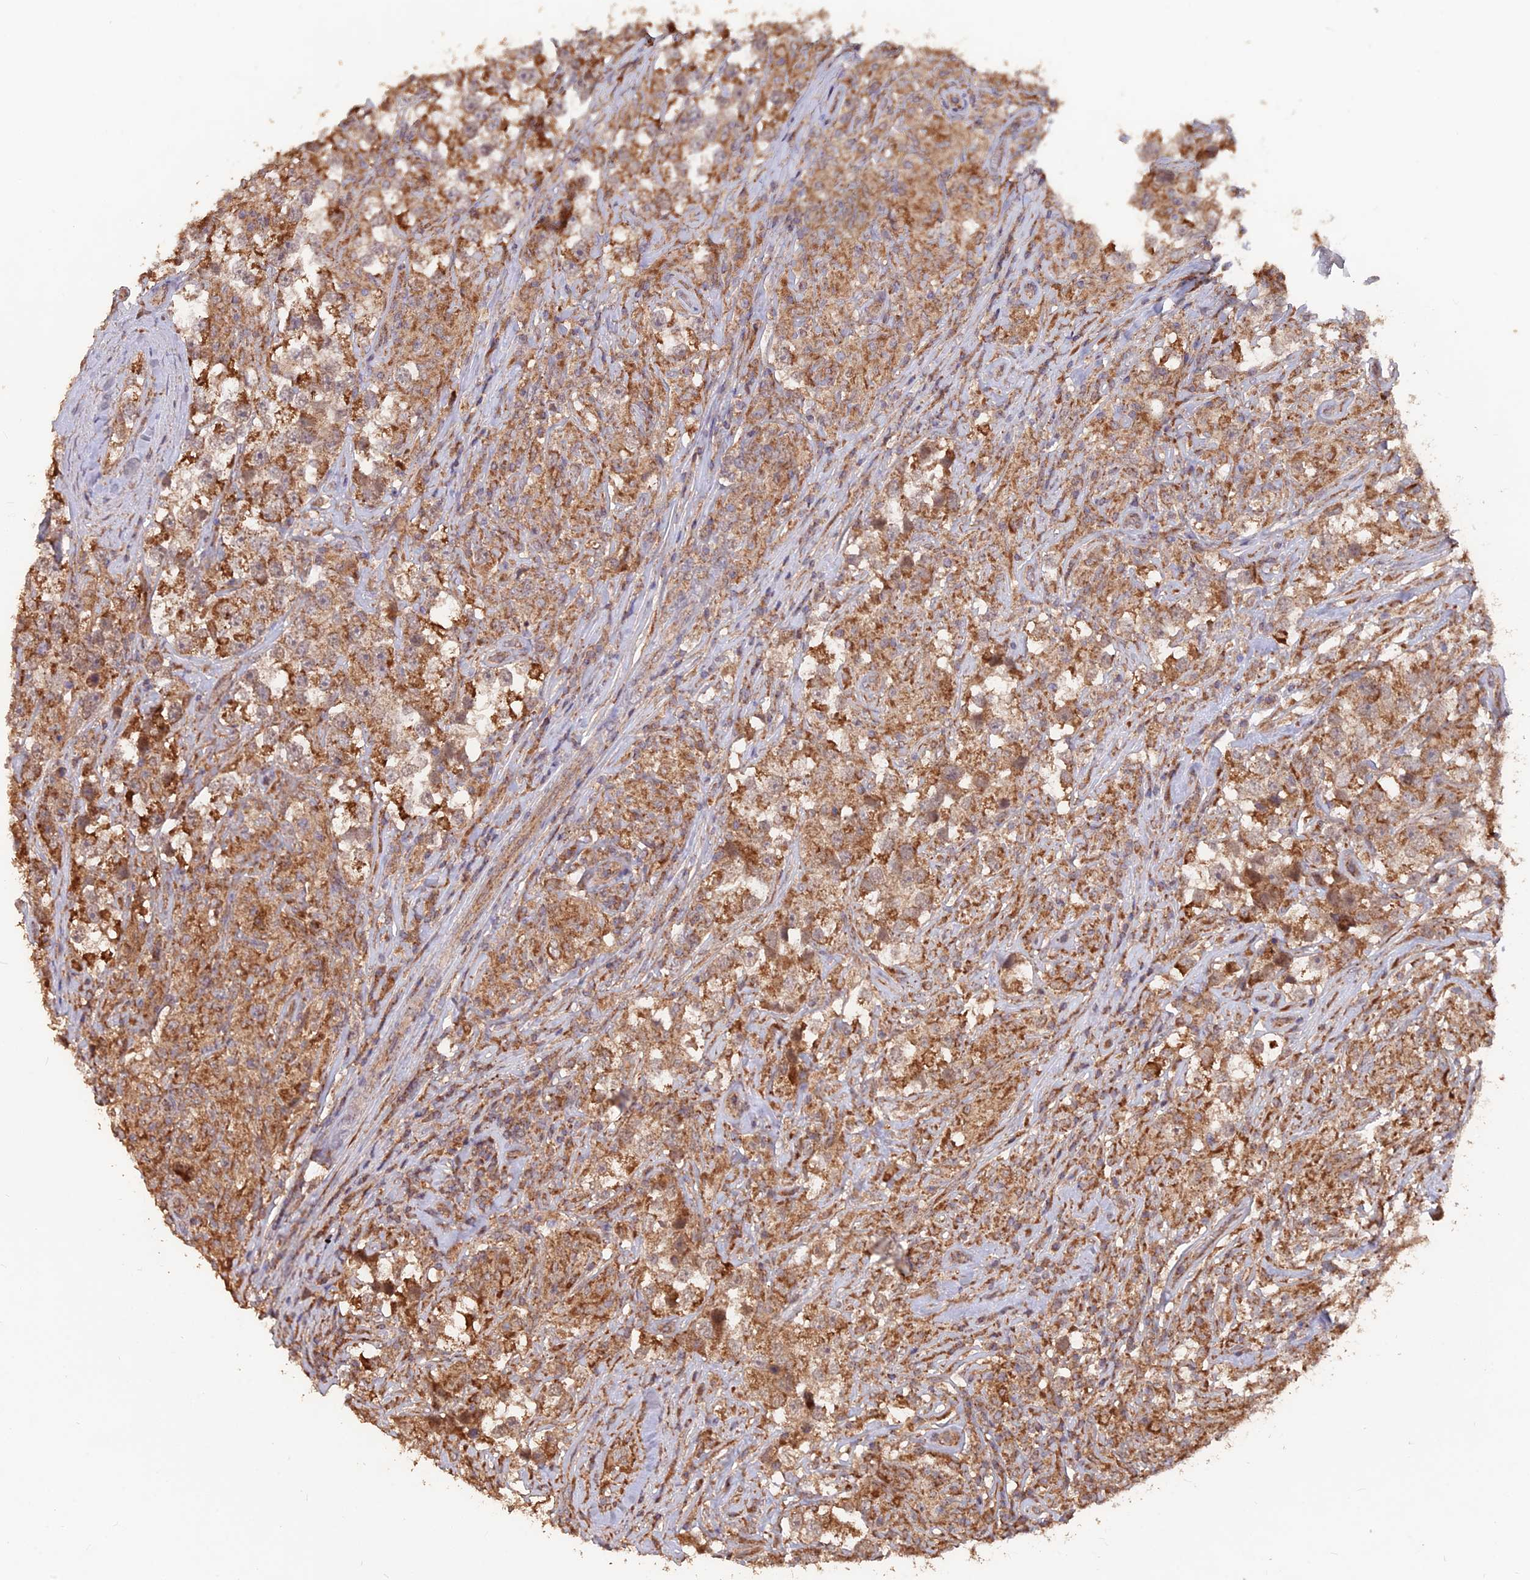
{"staining": {"intensity": "moderate", "quantity": ">75%", "location": "cytoplasmic/membranous"}, "tissue": "testis cancer", "cell_type": "Tumor cells", "image_type": "cancer", "snomed": [{"axis": "morphology", "description": "Seminoma, NOS"}, {"axis": "topography", "description": "Testis"}], "caption": "Testis seminoma stained with DAB (3,3'-diaminobenzidine) immunohistochemistry reveals medium levels of moderate cytoplasmic/membranous expression in about >75% of tumor cells.", "gene": "IFT22", "patient": {"sex": "male", "age": 46}}